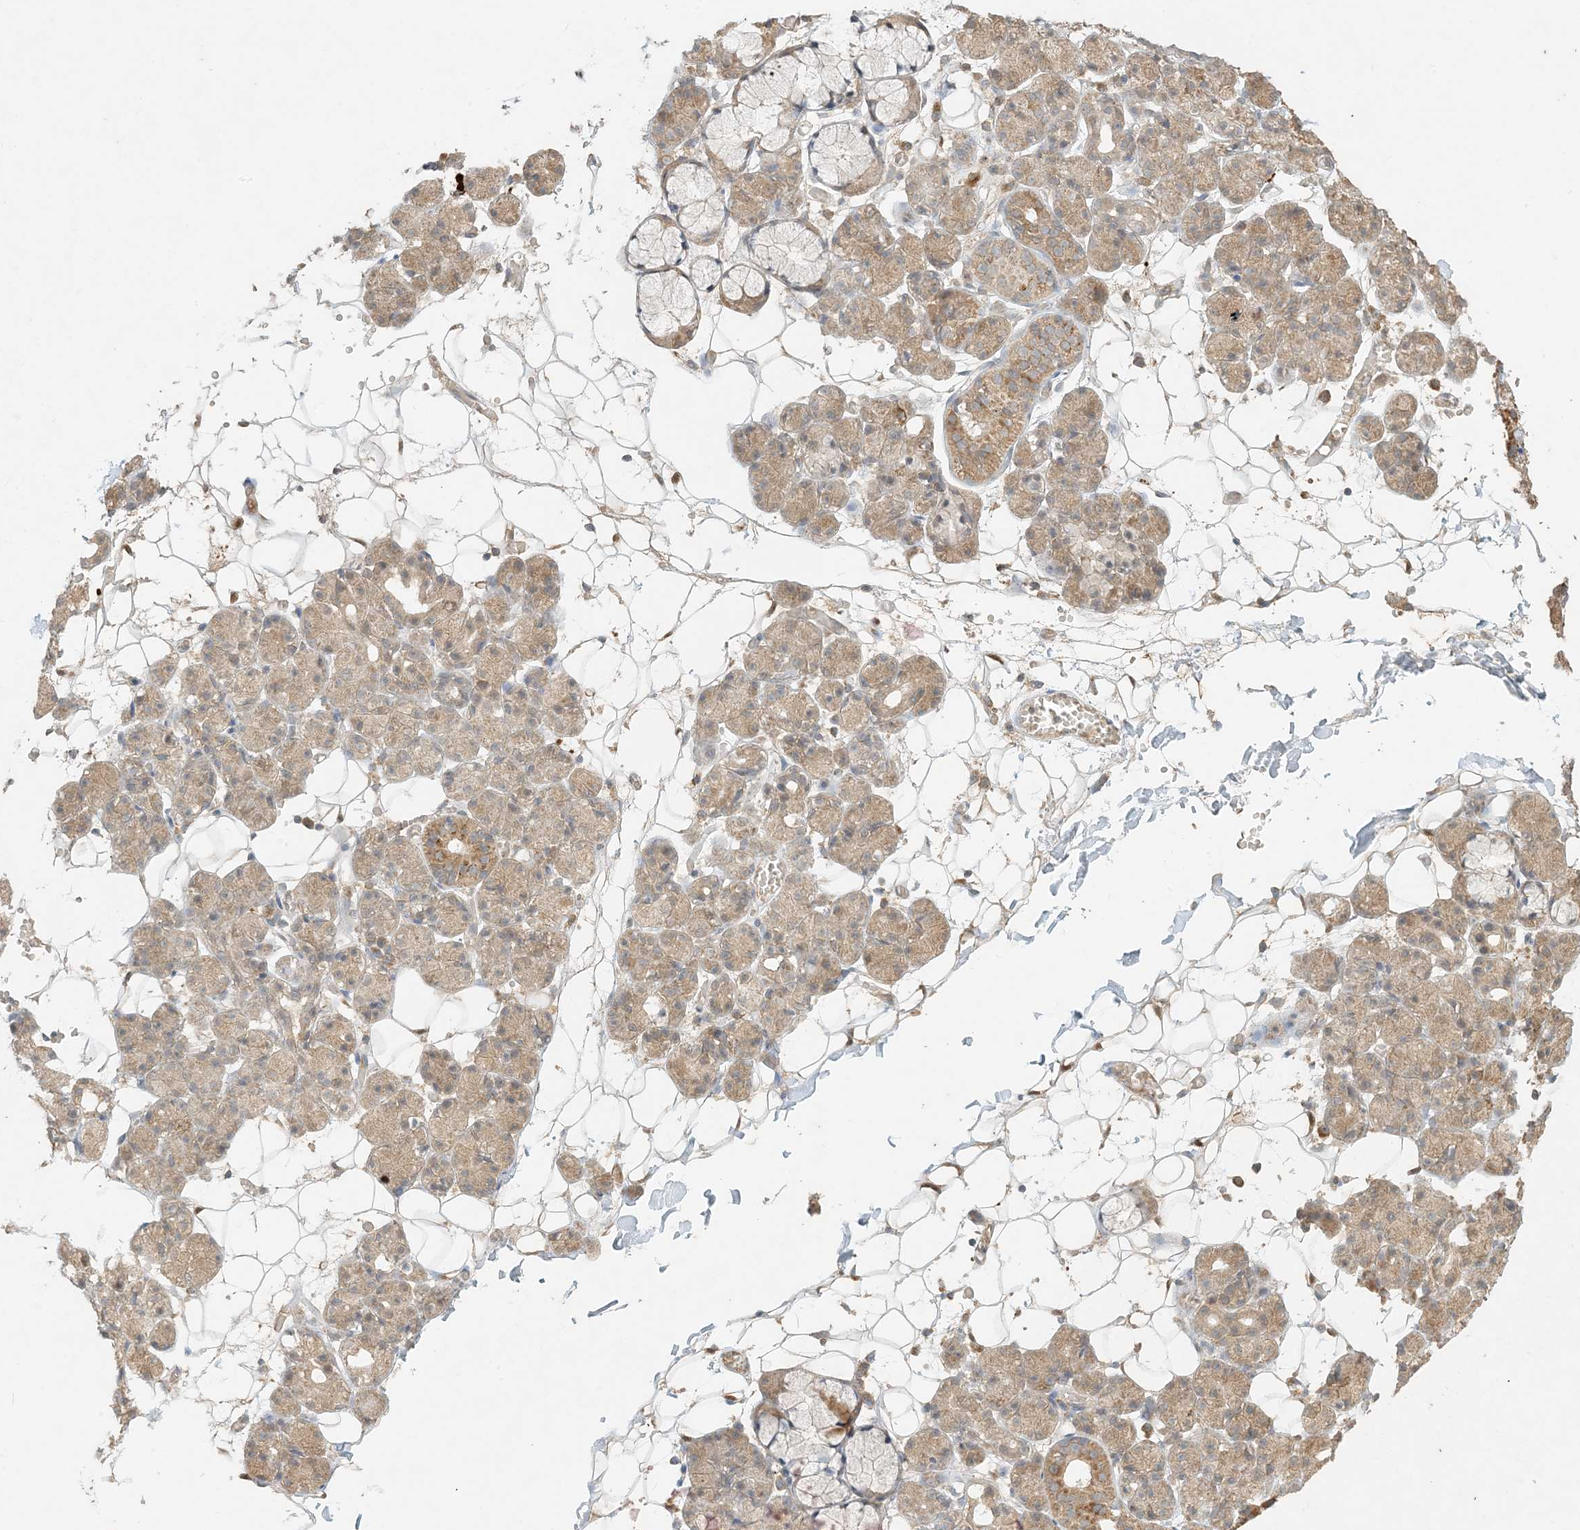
{"staining": {"intensity": "moderate", "quantity": ">75%", "location": "cytoplasmic/membranous"}, "tissue": "salivary gland", "cell_type": "Glandular cells", "image_type": "normal", "snomed": [{"axis": "morphology", "description": "Normal tissue, NOS"}, {"axis": "topography", "description": "Salivary gland"}], "caption": "Protein expression by IHC reveals moderate cytoplasmic/membranous expression in about >75% of glandular cells in normal salivary gland.", "gene": "MCOLN1", "patient": {"sex": "male", "age": 63}}